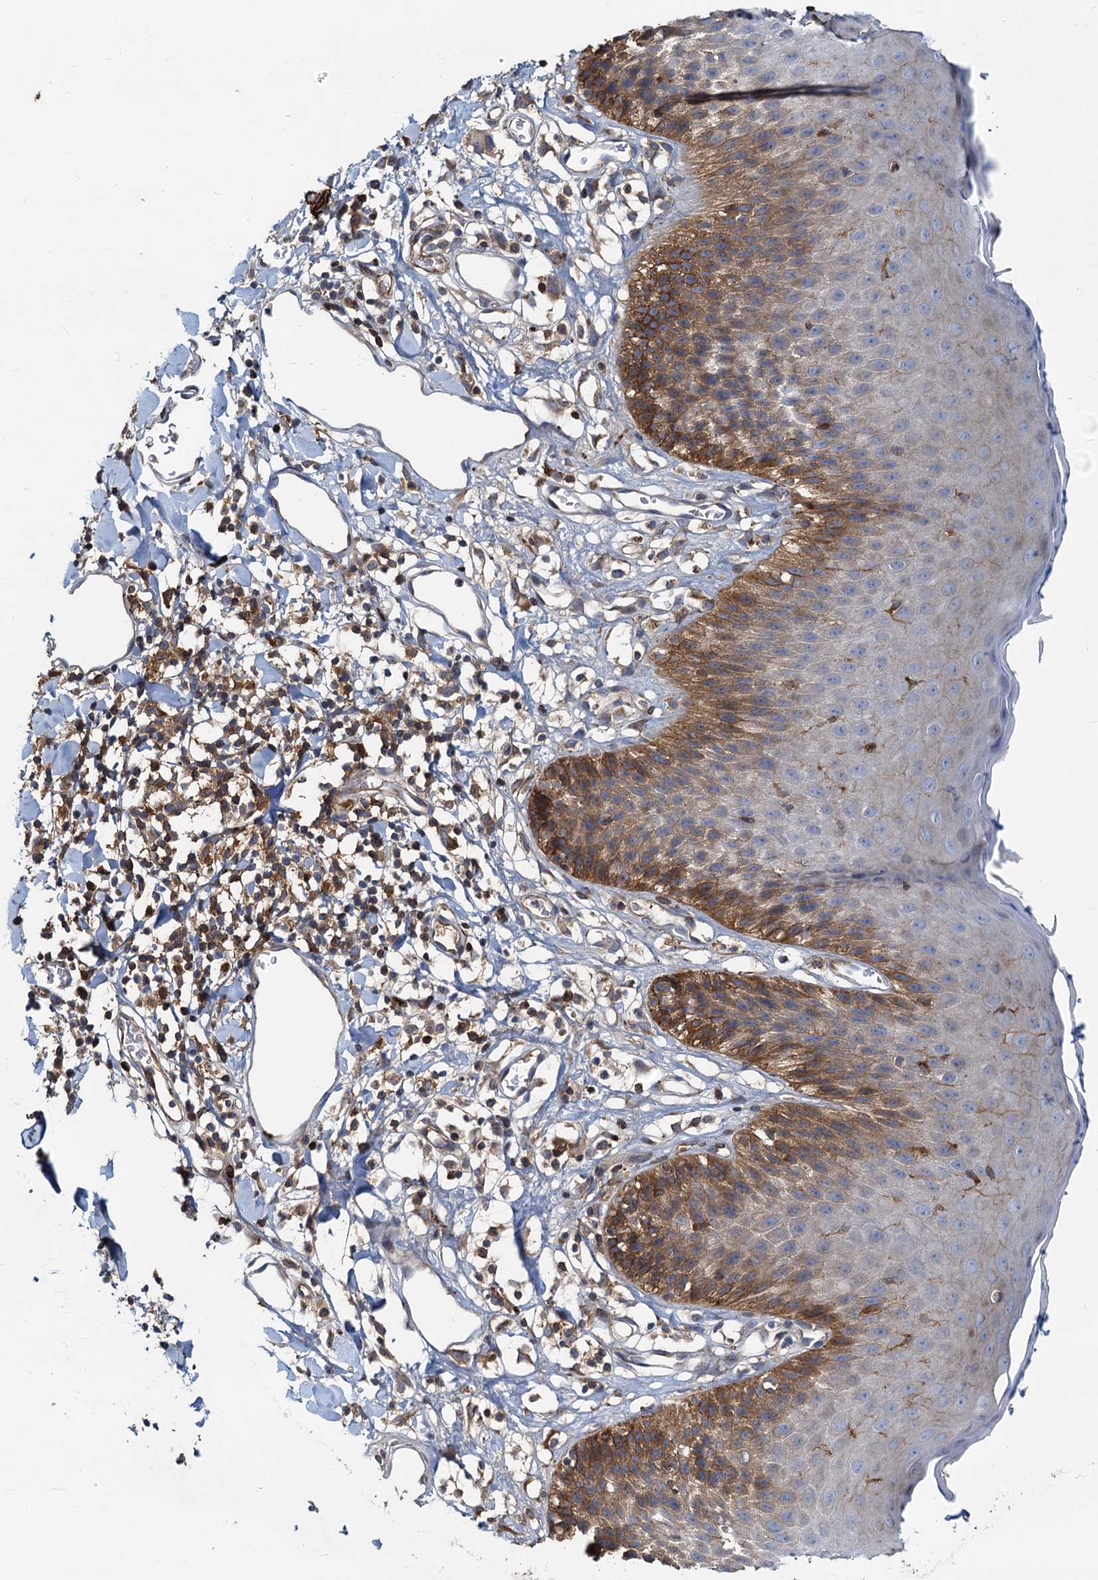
{"staining": {"intensity": "strong", "quantity": "25%-75%", "location": "cytoplasmic/membranous"}, "tissue": "skin", "cell_type": "Epidermal cells", "image_type": "normal", "snomed": [{"axis": "morphology", "description": "Normal tissue, NOS"}, {"axis": "topography", "description": "Vulva"}], "caption": "A brown stain shows strong cytoplasmic/membranous expression of a protein in epidermal cells of unremarkable skin. (brown staining indicates protein expression, while blue staining denotes nuclei).", "gene": "LNX2", "patient": {"sex": "female", "age": 68}}